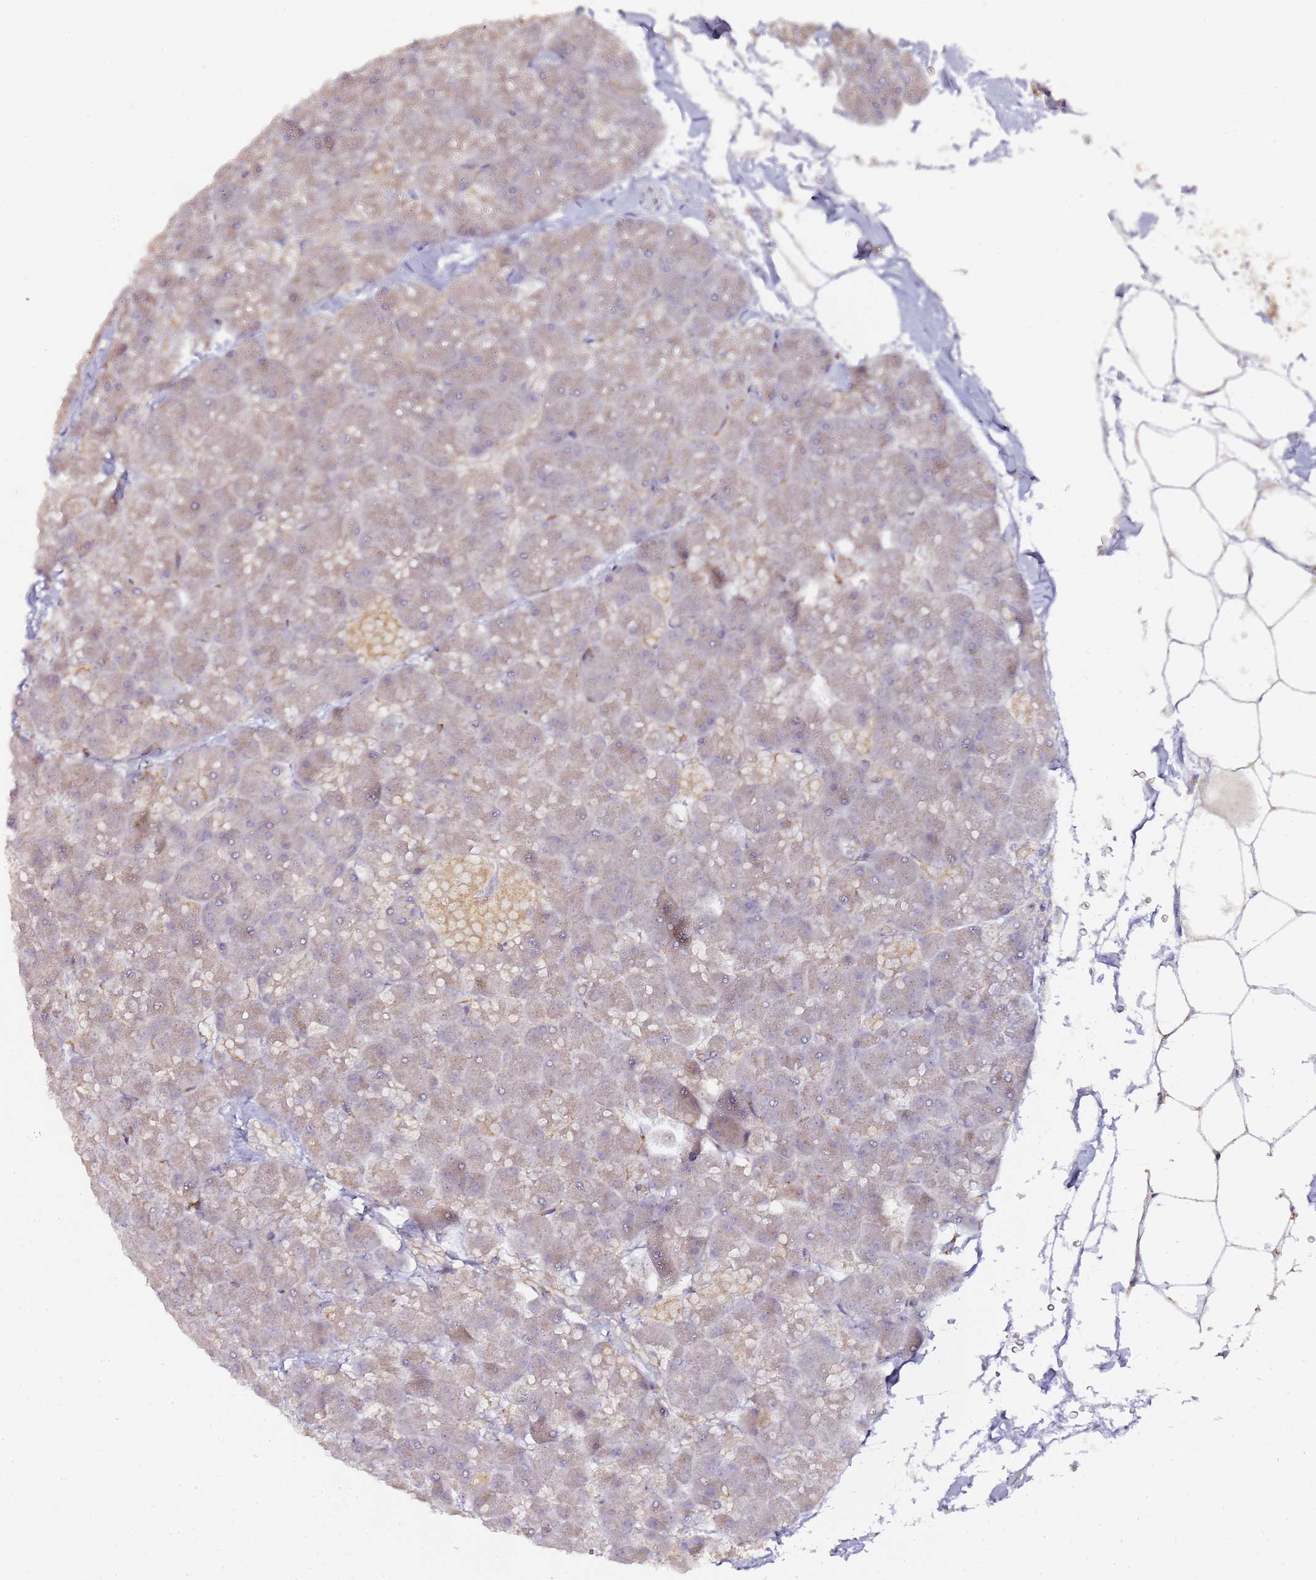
{"staining": {"intensity": "strong", "quantity": "25%-75%", "location": "cytoplasmic/membranous"}, "tissue": "pancreas", "cell_type": "Exocrine glandular cells", "image_type": "normal", "snomed": [{"axis": "morphology", "description": "Normal tissue, NOS"}, {"axis": "topography", "description": "Pancreas"}], "caption": "An immunohistochemistry photomicrograph of benign tissue is shown. Protein staining in brown highlights strong cytoplasmic/membranous positivity in pancreas within exocrine glandular cells.", "gene": "MRPL49", "patient": {"sex": "male", "age": 35}}